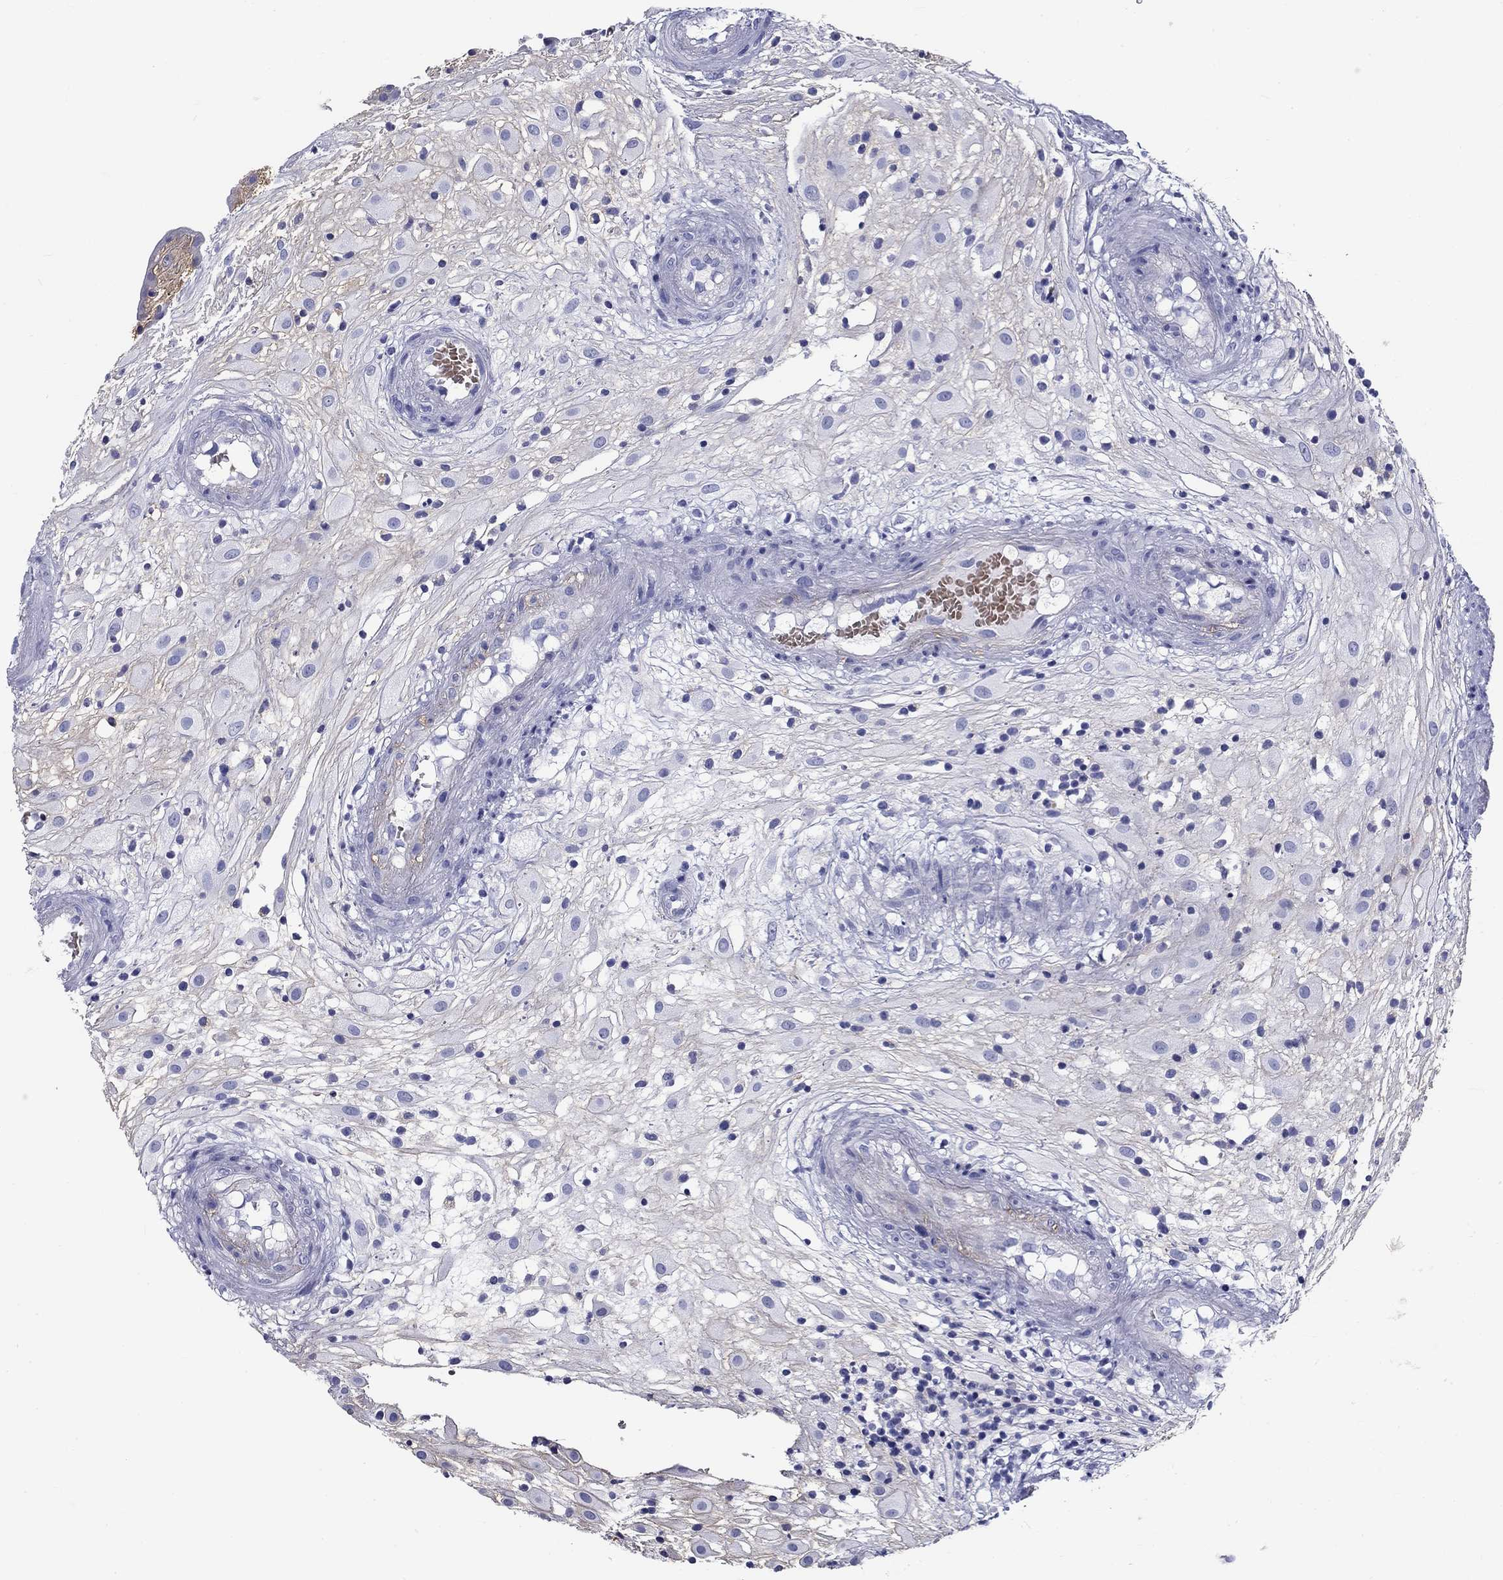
{"staining": {"intensity": "weak", "quantity": "<25%", "location": "cytoplasmic/membranous"}, "tissue": "placenta", "cell_type": "Decidual cells", "image_type": "normal", "snomed": [{"axis": "morphology", "description": "Normal tissue, NOS"}, {"axis": "topography", "description": "Placenta"}], "caption": "IHC image of benign human placenta stained for a protein (brown), which demonstrates no expression in decidual cells. (Brightfield microscopy of DAB (3,3'-diaminobenzidine) immunohistochemistry at high magnification).", "gene": "CD40LG", "patient": {"sex": "female", "age": 24}}